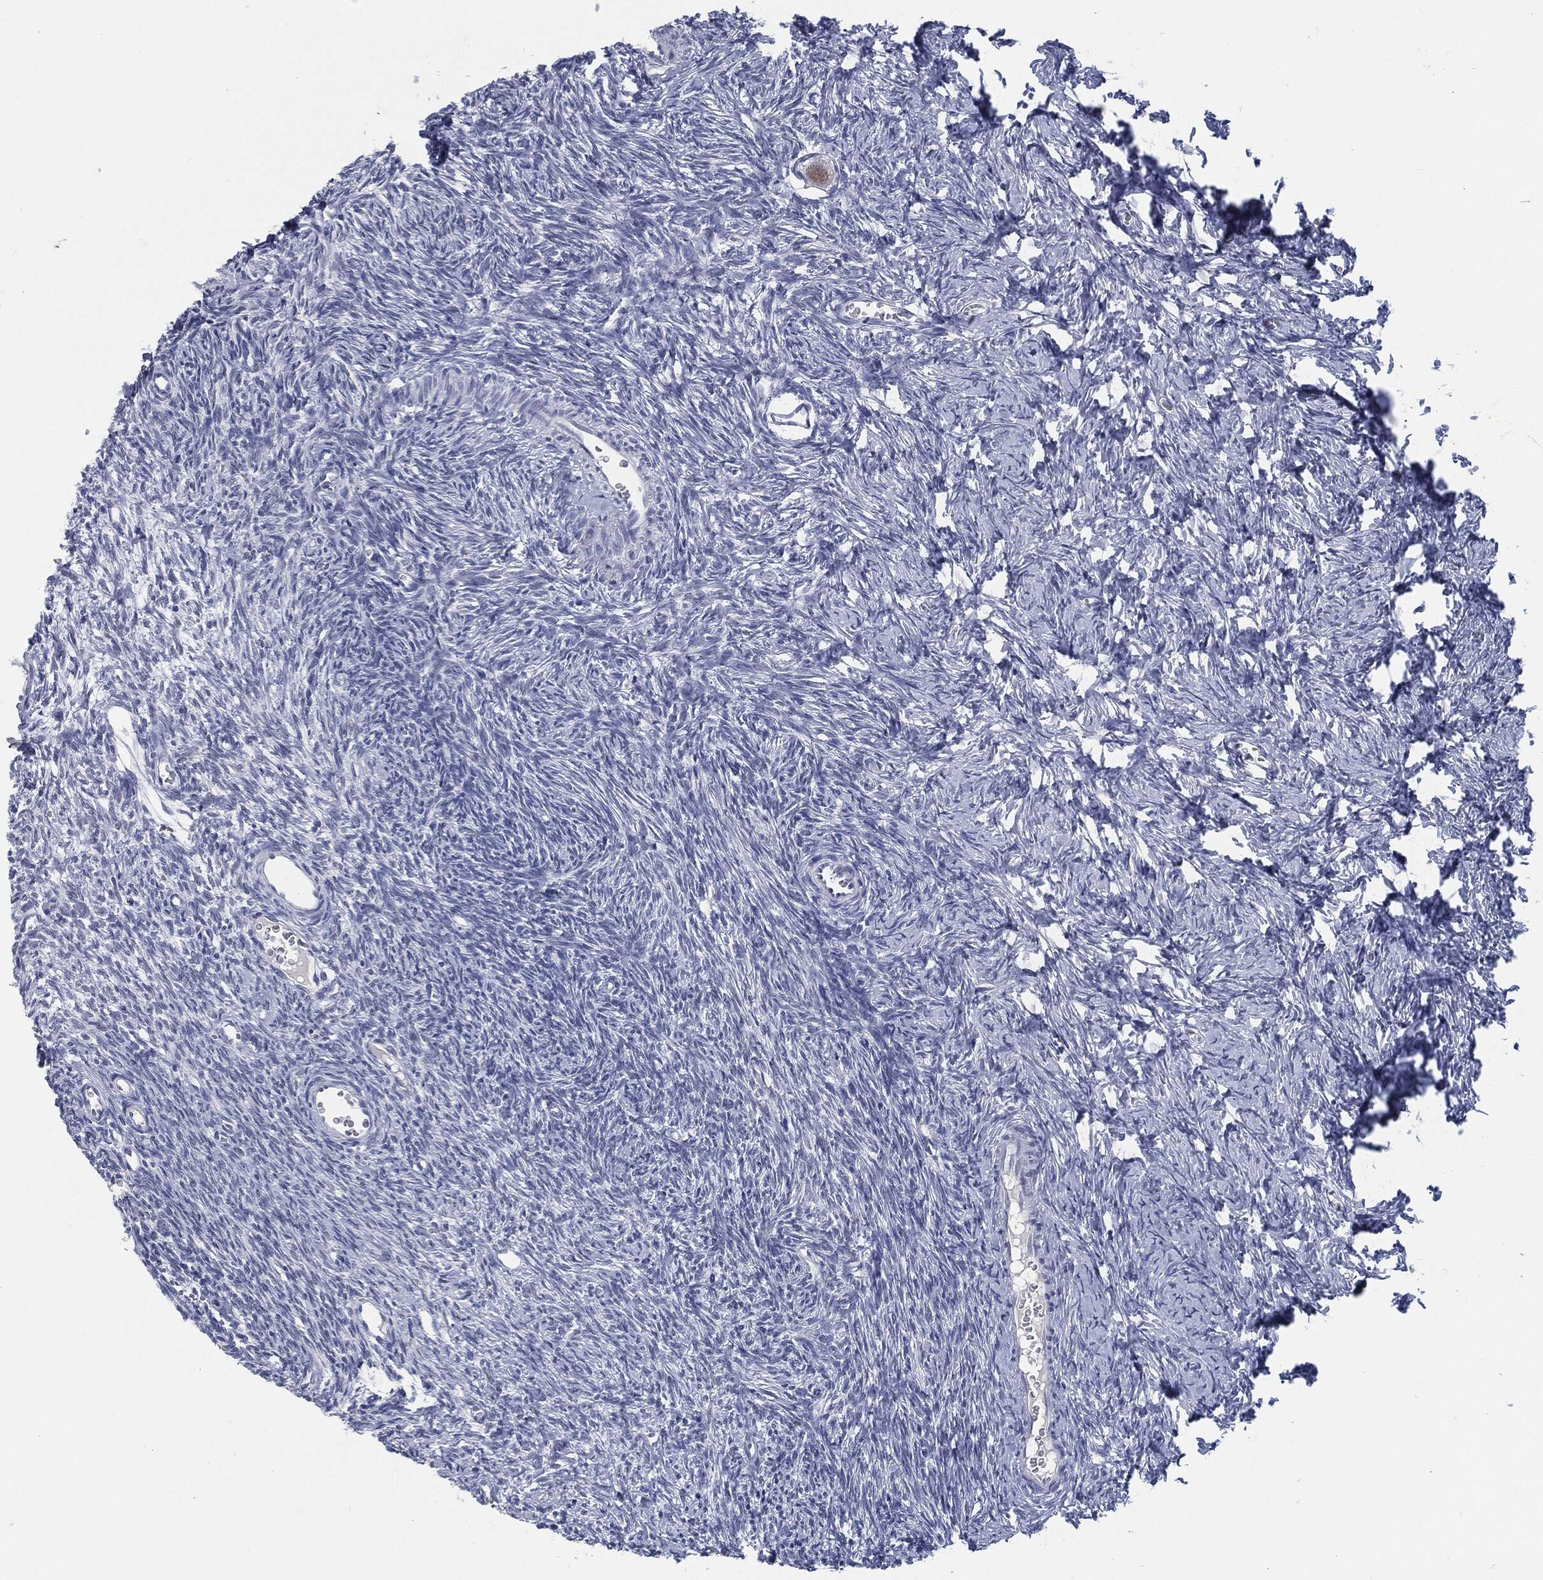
{"staining": {"intensity": "weak", "quantity": "25%-75%", "location": "nuclear"}, "tissue": "ovary", "cell_type": "Follicle cells", "image_type": "normal", "snomed": [{"axis": "morphology", "description": "Normal tissue, NOS"}, {"axis": "topography", "description": "Ovary"}], "caption": "Immunohistochemical staining of normal human ovary exhibits 25%-75% levels of weak nuclear protein staining in about 25%-75% of follicle cells. (brown staining indicates protein expression, while blue staining denotes nuclei).", "gene": "PROM1", "patient": {"sex": "female", "age": 27}}